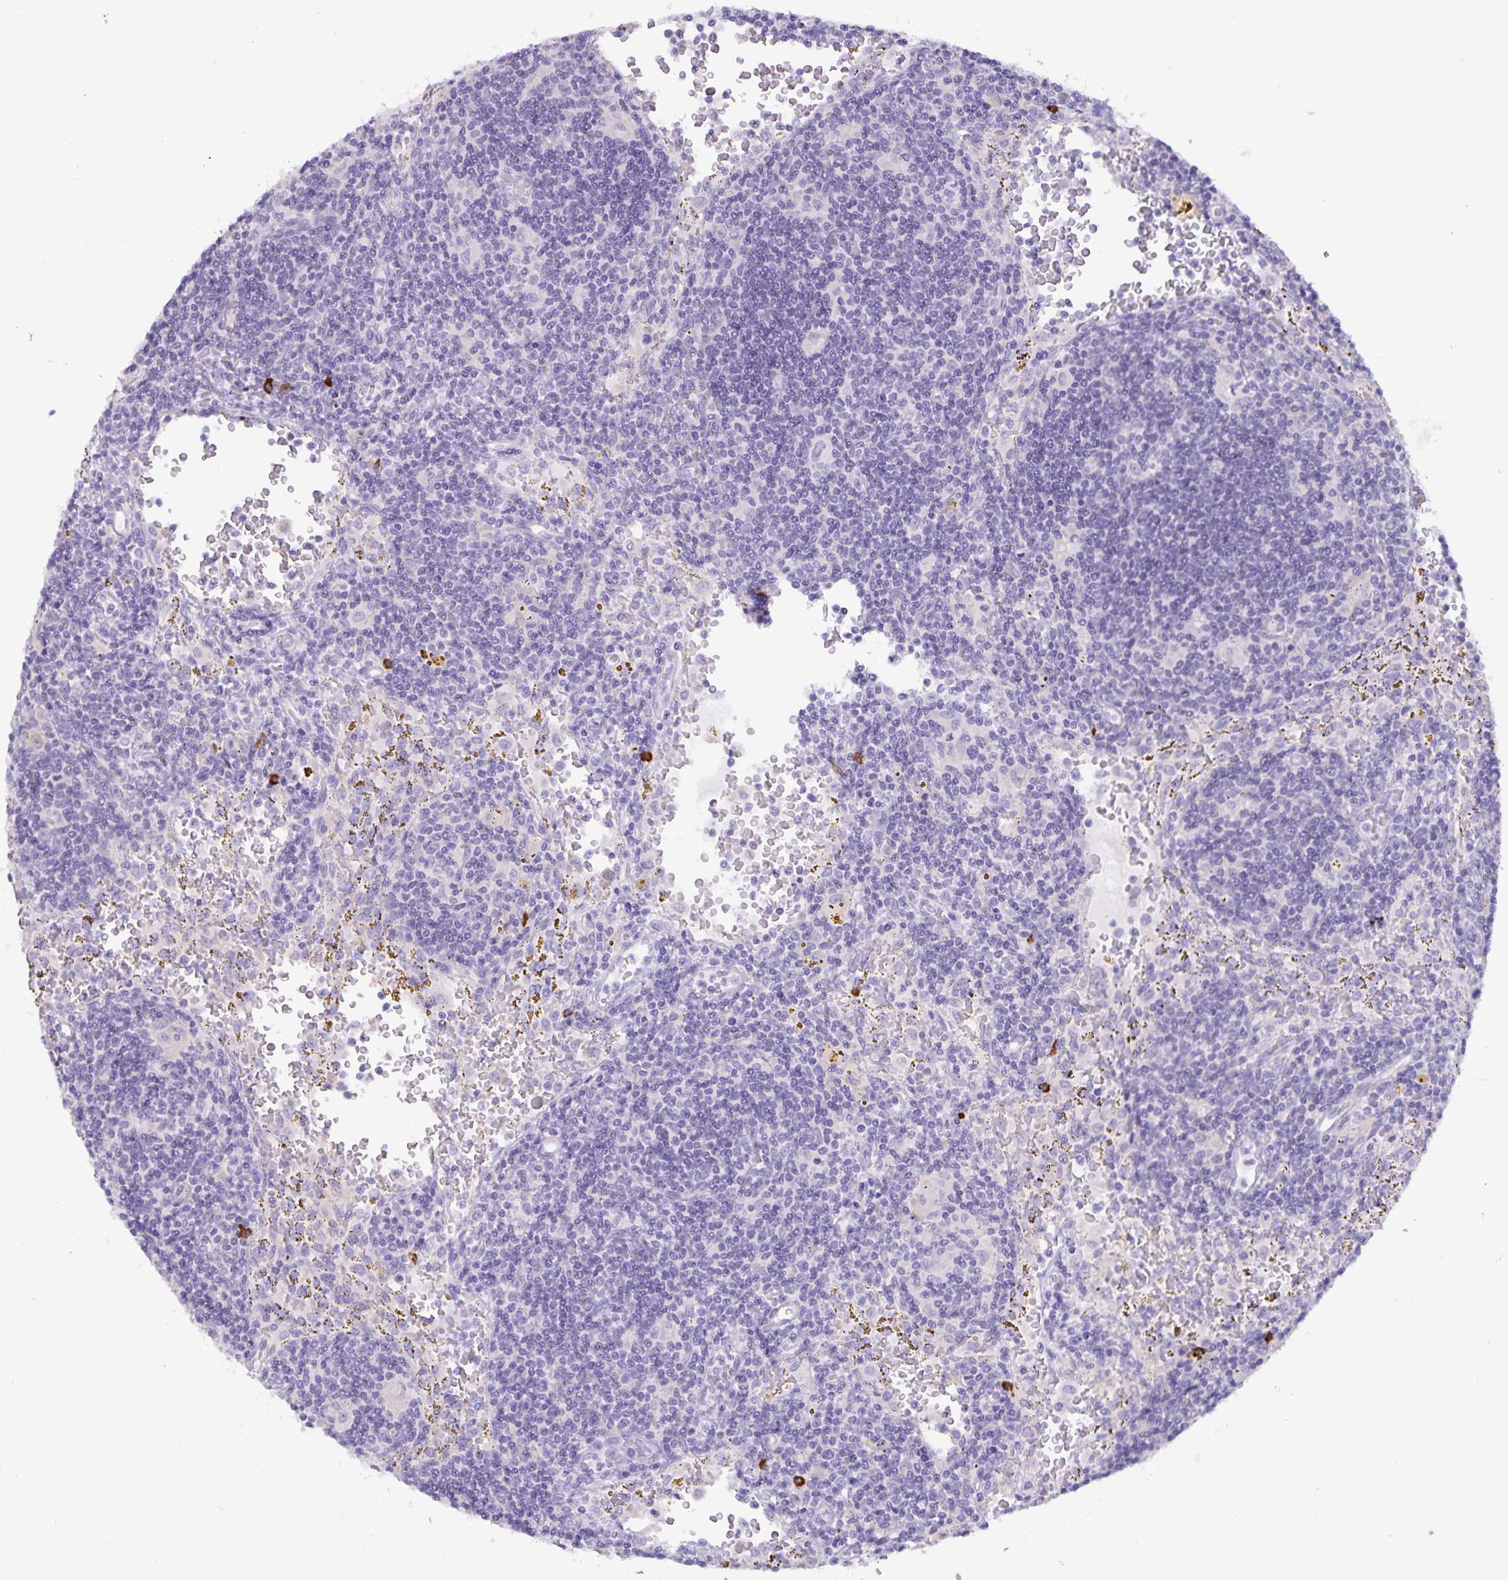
{"staining": {"intensity": "negative", "quantity": "none", "location": "none"}, "tissue": "lymphoma", "cell_type": "Tumor cells", "image_type": "cancer", "snomed": [{"axis": "morphology", "description": "Malignant lymphoma, non-Hodgkin's type, Low grade"}, {"axis": "topography", "description": "Spleen"}], "caption": "This is a micrograph of immunohistochemistry (IHC) staining of lymphoma, which shows no positivity in tumor cells.", "gene": "IBTK", "patient": {"sex": "female", "age": 70}}